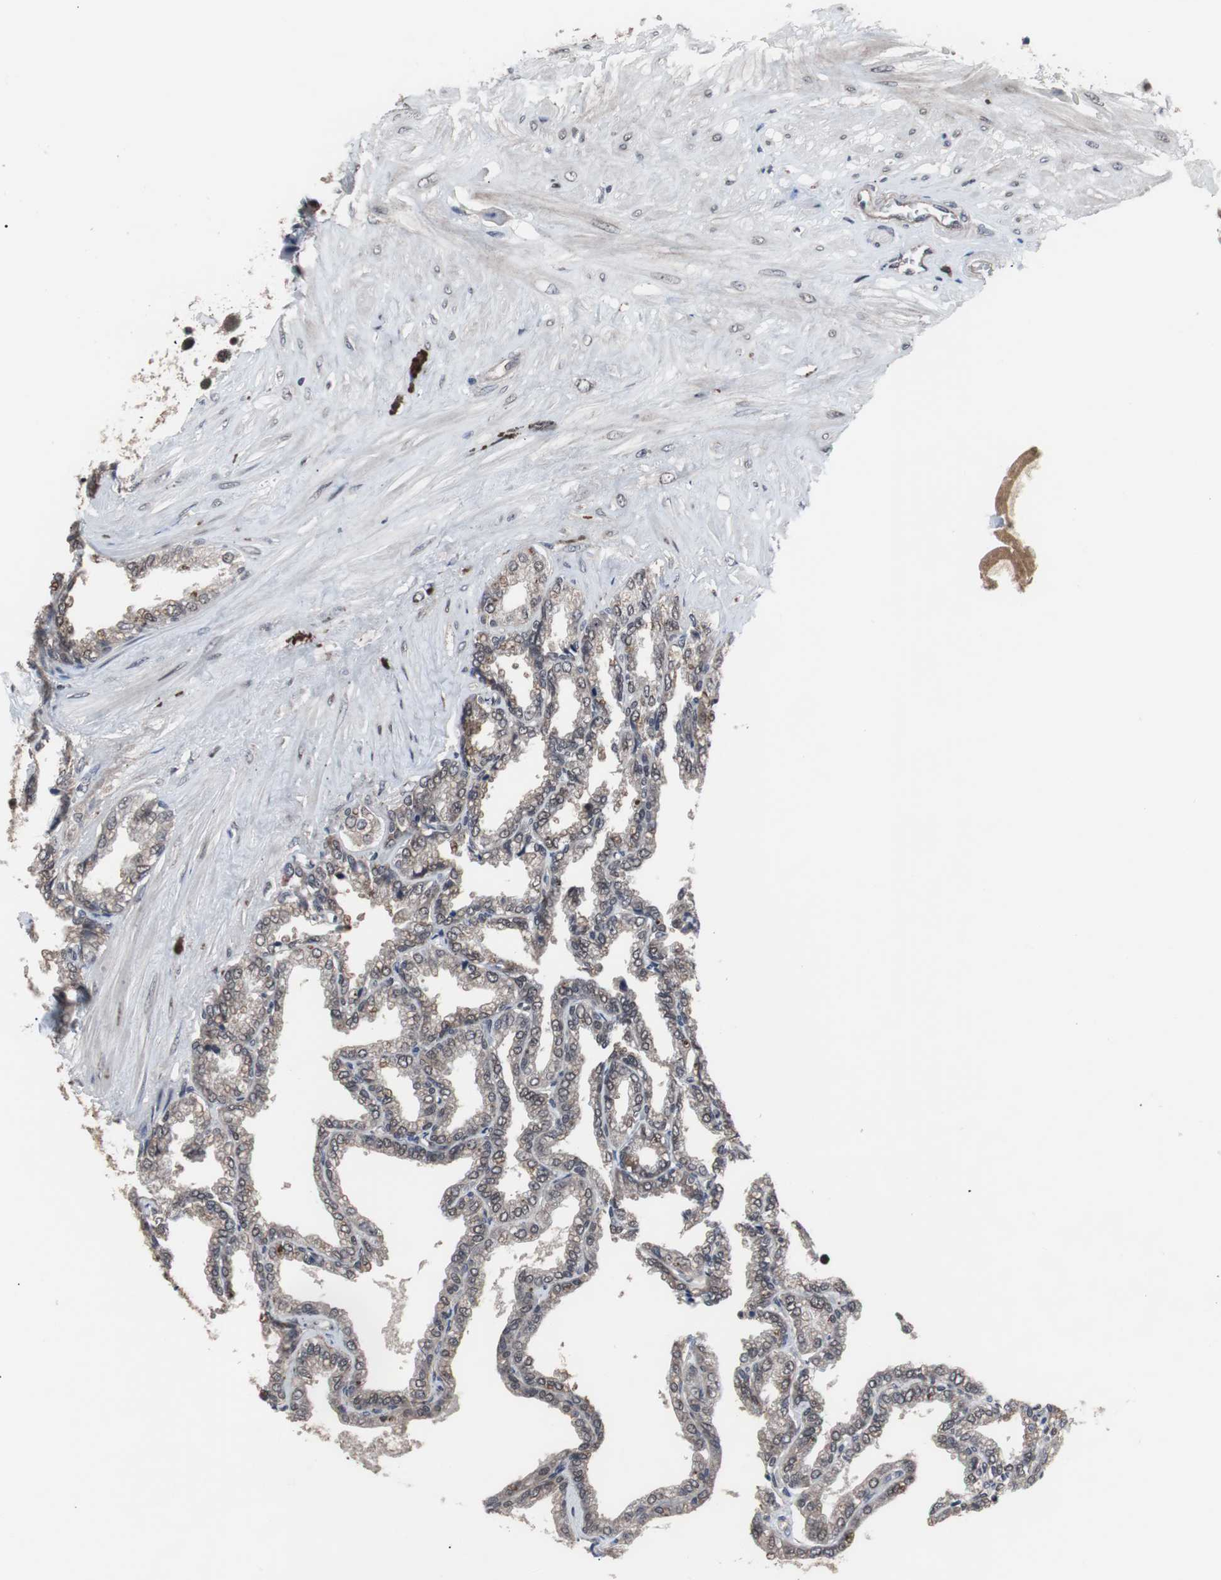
{"staining": {"intensity": "weak", "quantity": ">75%", "location": "cytoplasmic/membranous,nuclear"}, "tissue": "seminal vesicle", "cell_type": "Glandular cells", "image_type": "normal", "snomed": [{"axis": "morphology", "description": "Normal tissue, NOS"}, {"axis": "topography", "description": "Seminal veicle"}], "caption": "Immunohistochemistry (IHC) of benign human seminal vesicle exhibits low levels of weak cytoplasmic/membranous,nuclear expression in approximately >75% of glandular cells. (DAB IHC, brown staining for protein, blue staining for nuclei).", "gene": "GTF2F2", "patient": {"sex": "male", "age": 46}}